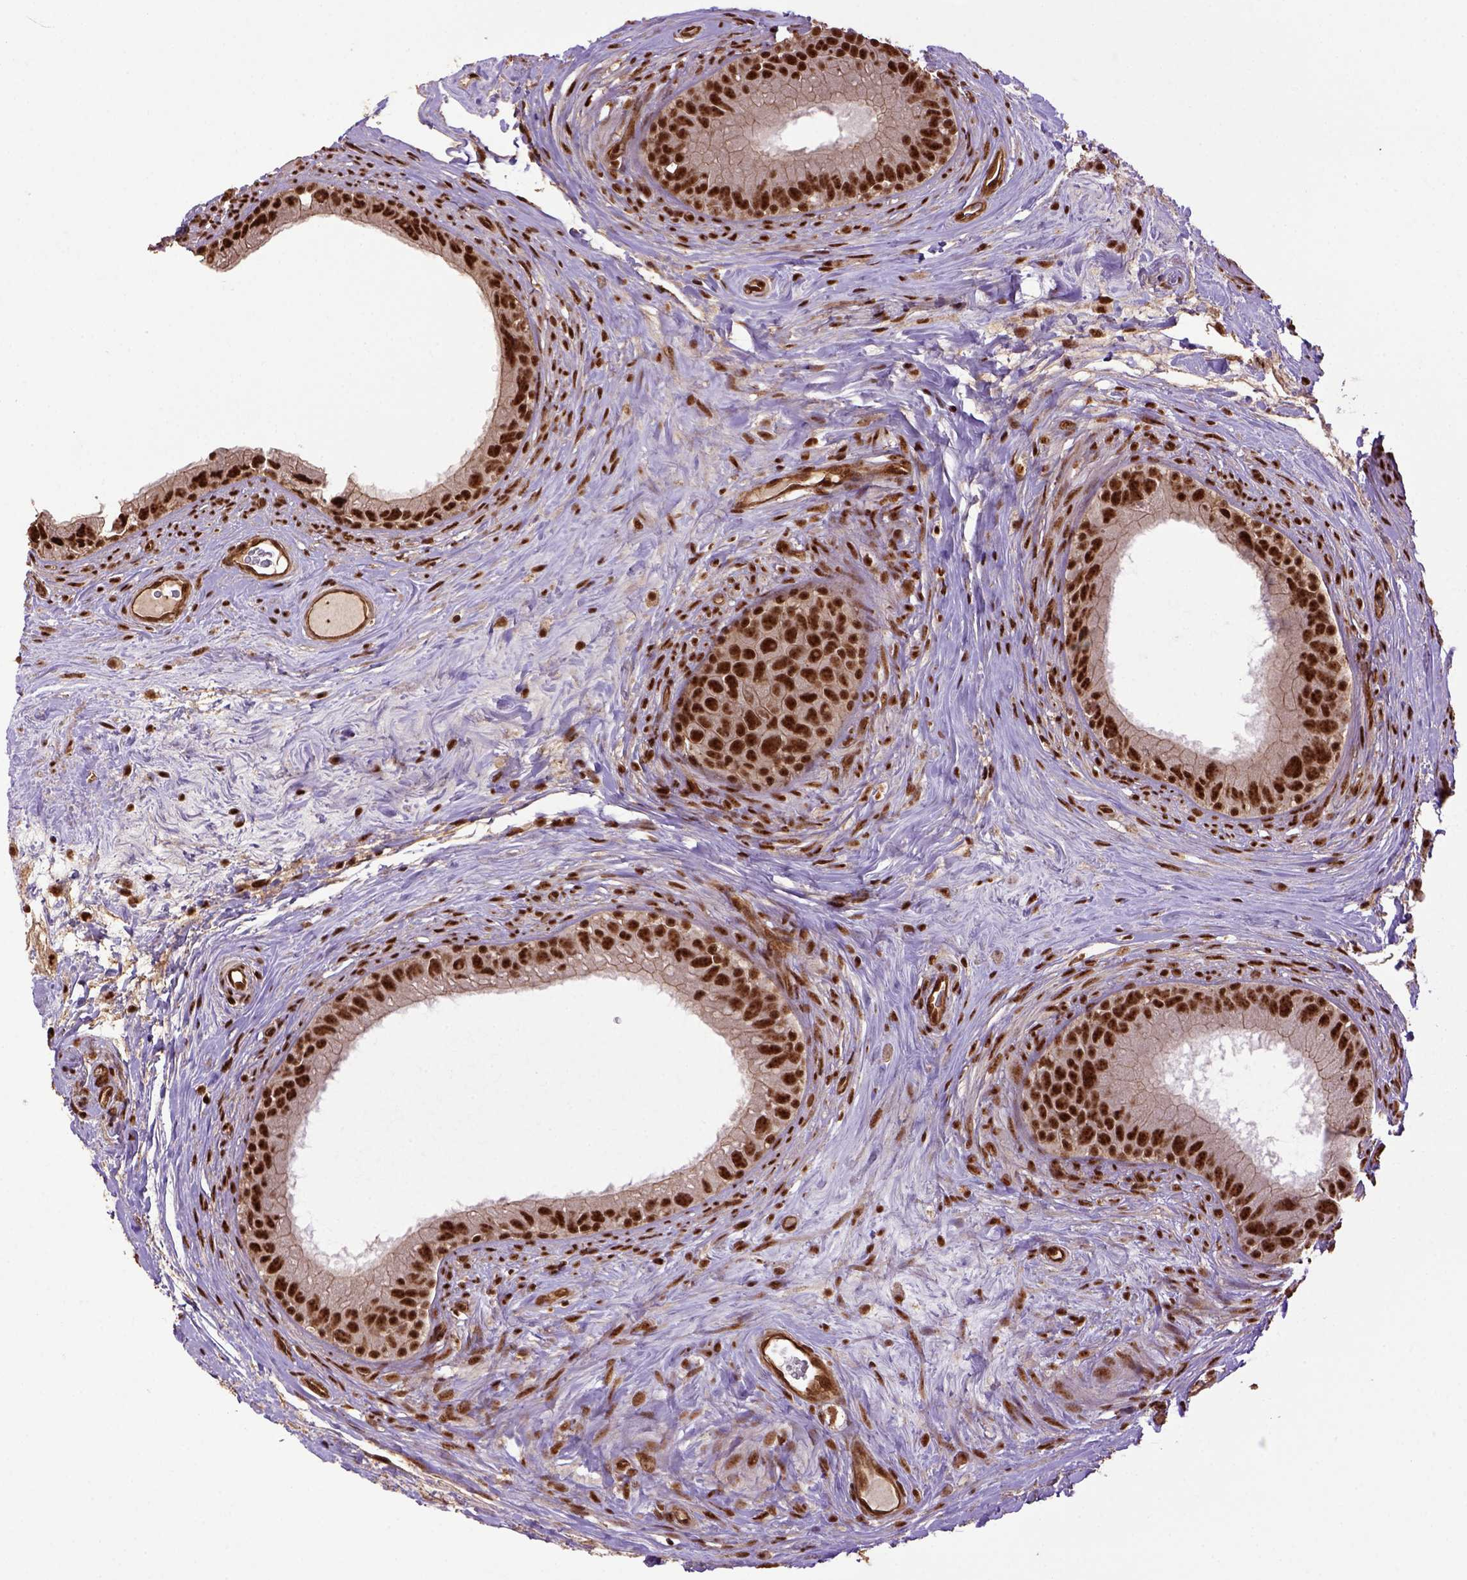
{"staining": {"intensity": "strong", "quantity": ">75%", "location": "nuclear"}, "tissue": "epididymis", "cell_type": "Glandular cells", "image_type": "normal", "snomed": [{"axis": "morphology", "description": "Normal tissue, NOS"}, {"axis": "topography", "description": "Epididymis"}], "caption": "Unremarkable epididymis reveals strong nuclear positivity in approximately >75% of glandular cells (Brightfield microscopy of DAB IHC at high magnification)..", "gene": "PPIG", "patient": {"sex": "male", "age": 59}}